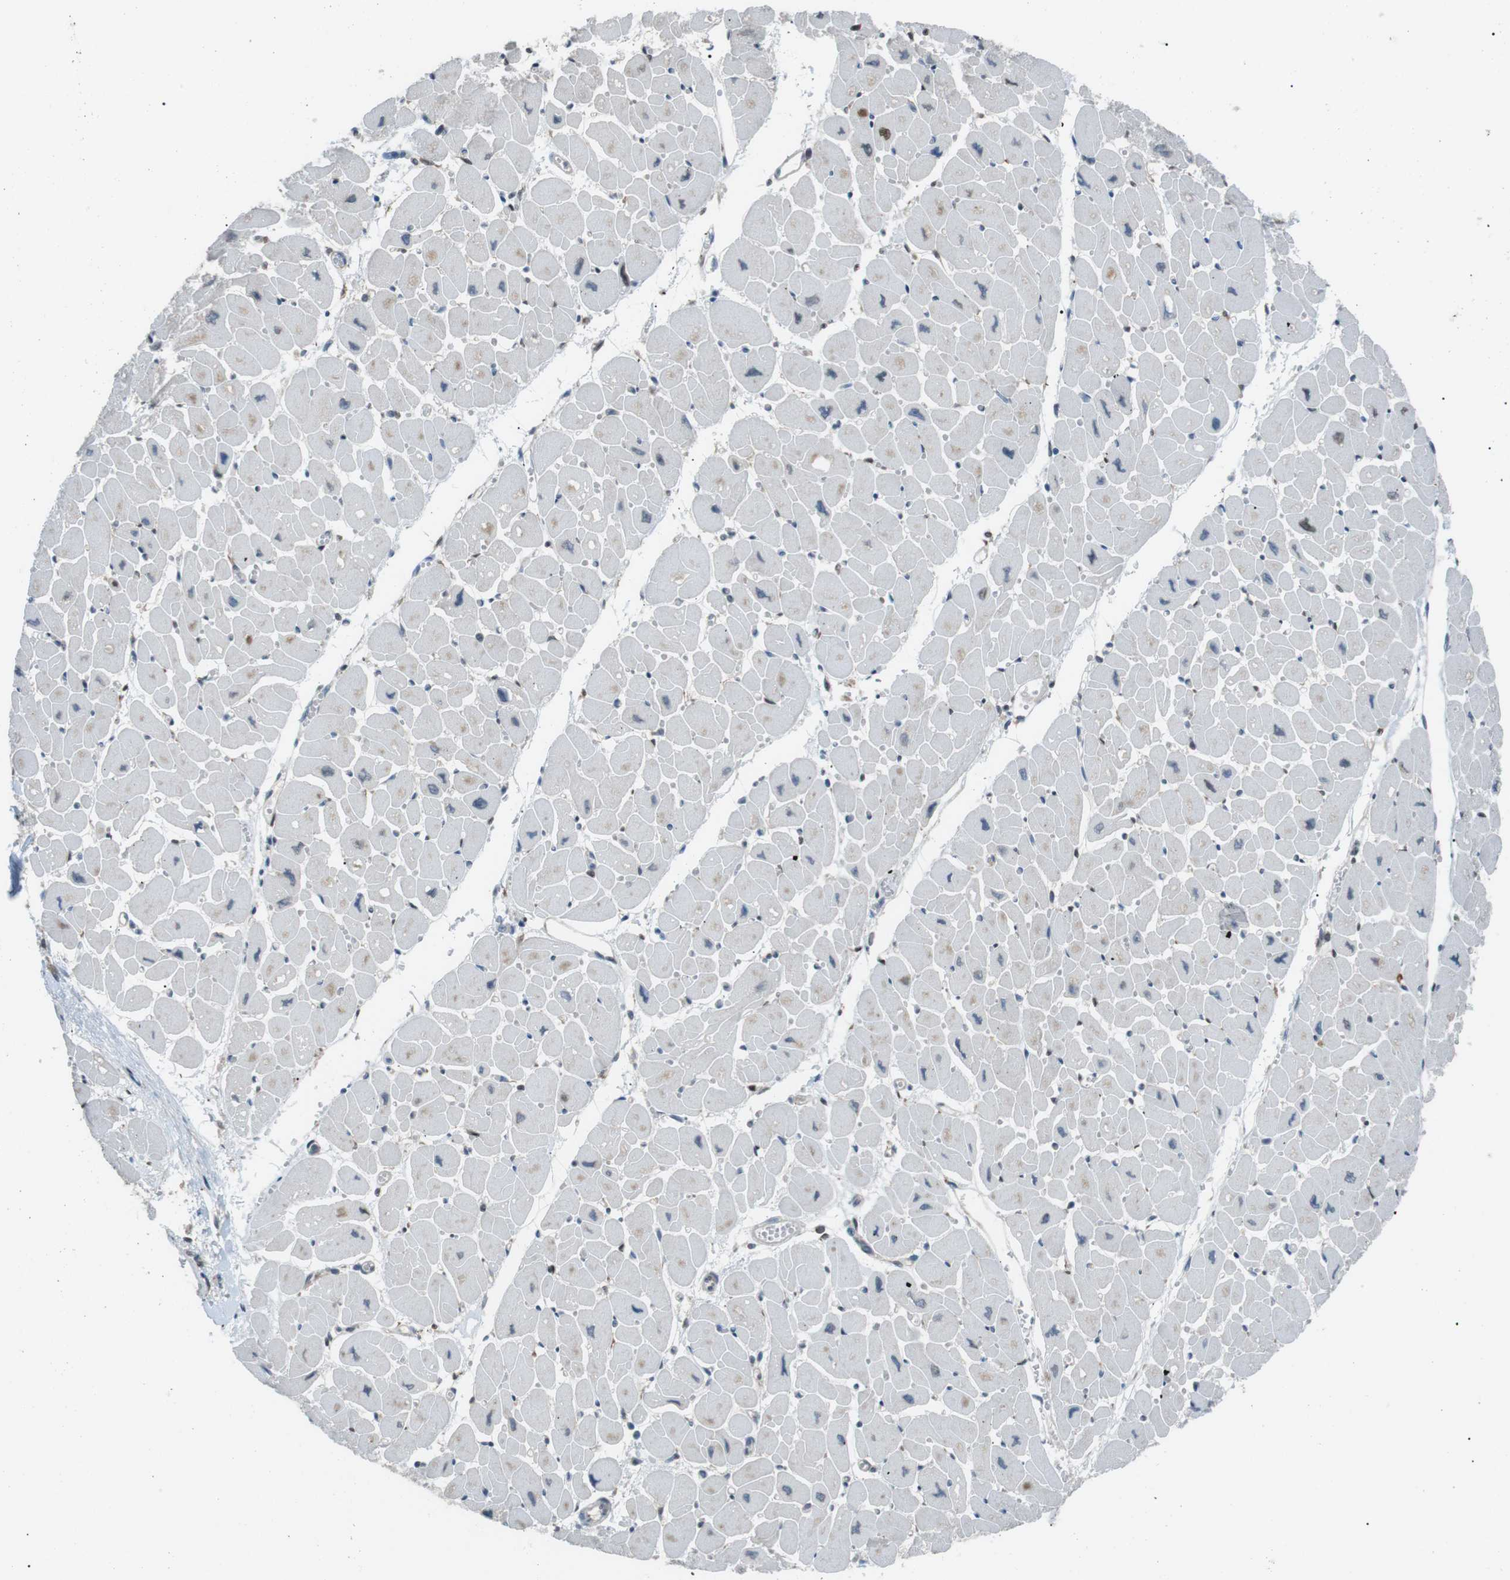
{"staining": {"intensity": "weak", "quantity": "<25%", "location": "nuclear"}, "tissue": "heart muscle", "cell_type": "Cardiomyocytes", "image_type": "normal", "snomed": [{"axis": "morphology", "description": "Normal tissue, NOS"}, {"axis": "topography", "description": "Heart"}], "caption": "The photomicrograph demonstrates no significant positivity in cardiomyocytes of heart muscle.", "gene": "SRPK2", "patient": {"sex": "female", "age": 54}}